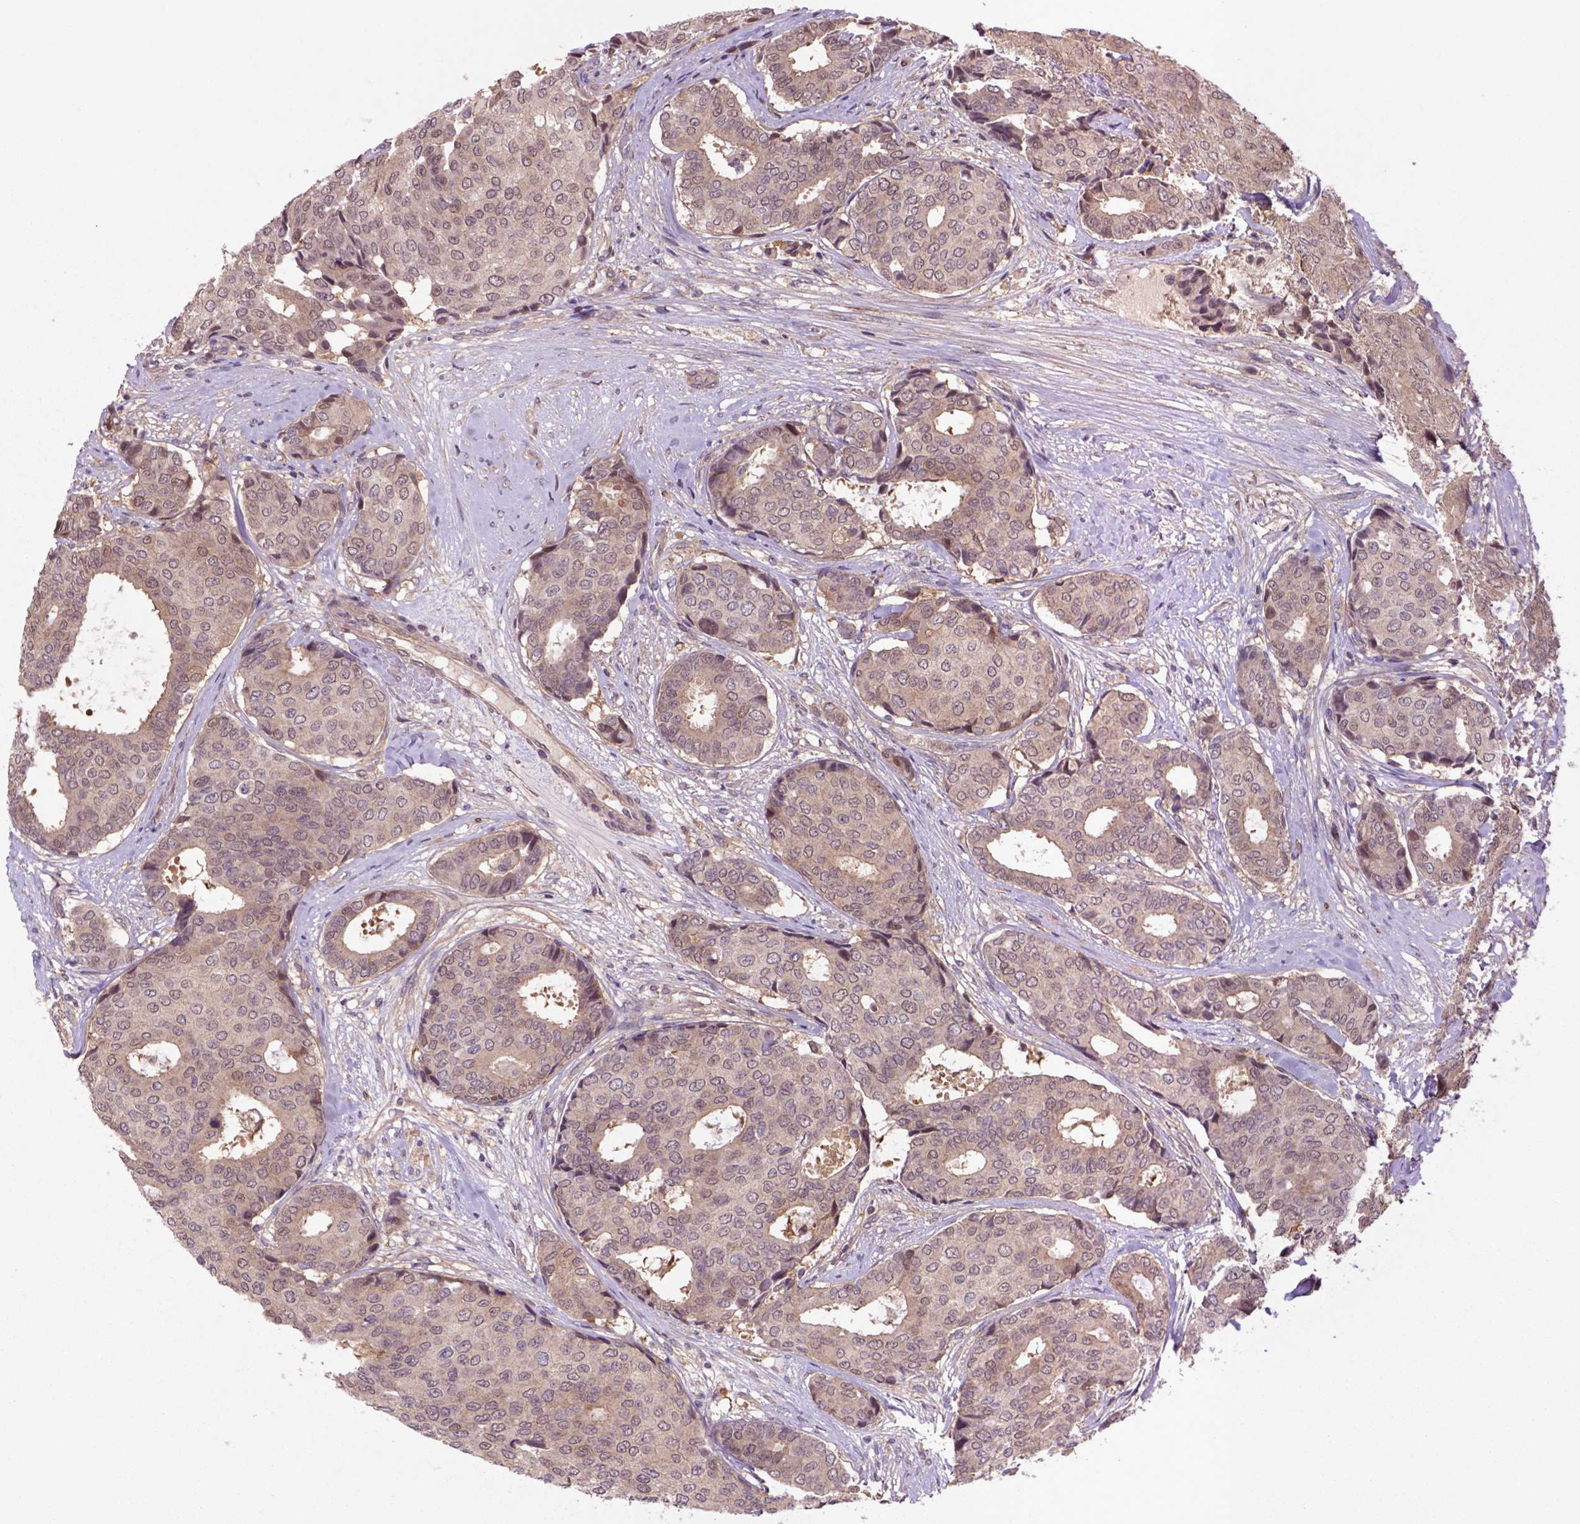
{"staining": {"intensity": "weak", "quantity": ">75%", "location": "cytoplasmic/membranous"}, "tissue": "breast cancer", "cell_type": "Tumor cells", "image_type": "cancer", "snomed": [{"axis": "morphology", "description": "Duct carcinoma"}, {"axis": "topography", "description": "Breast"}], "caption": "Protein staining of infiltrating ductal carcinoma (breast) tissue displays weak cytoplasmic/membranous positivity in approximately >75% of tumor cells. (DAB (3,3'-diaminobenzidine) = brown stain, brightfield microscopy at high magnification).", "gene": "HSPBP1", "patient": {"sex": "female", "age": 75}}